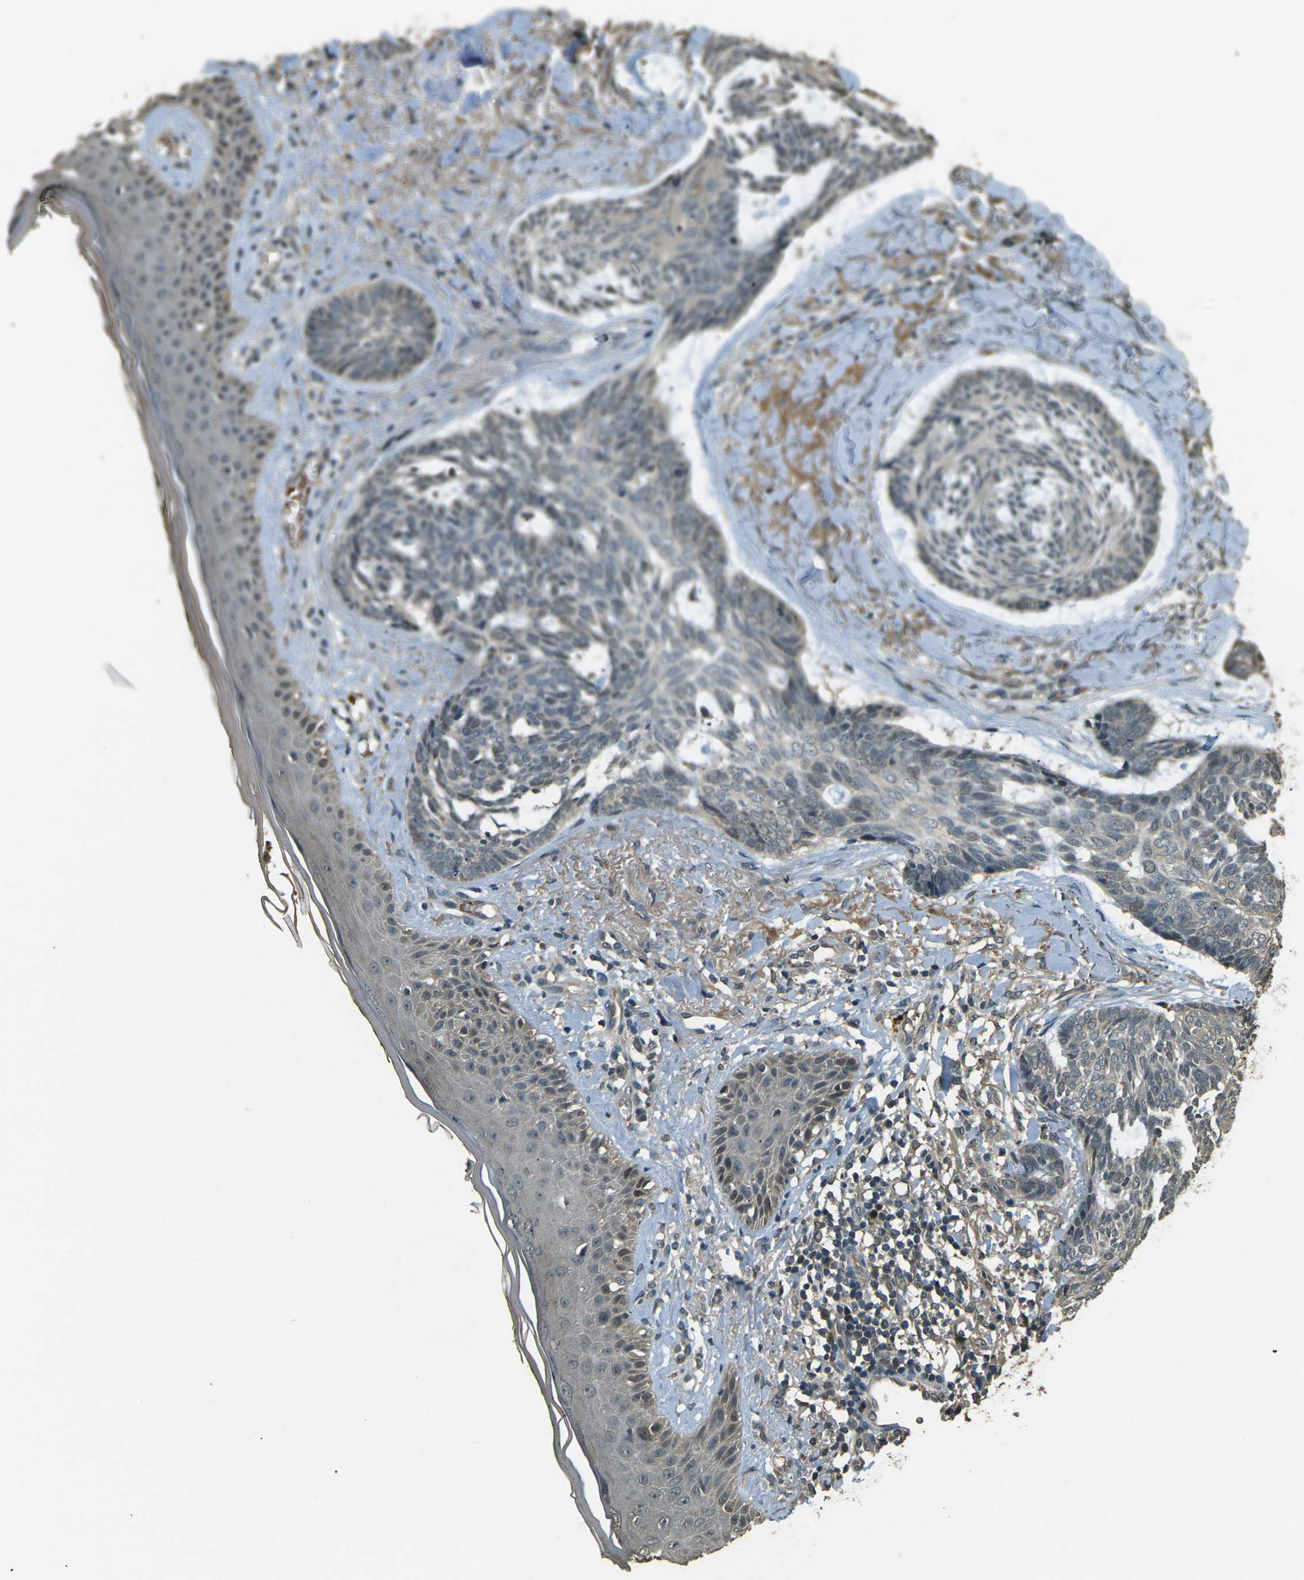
{"staining": {"intensity": "weak", "quantity": "<25%", "location": "cytoplasmic/membranous"}, "tissue": "skin cancer", "cell_type": "Tumor cells", "image_type": "cancer", "snomed": [{"axis": "morphology", "description": "Basal cell carcinoma"}, {"axis": "topography", "description": "Skin"}], "caption": "The histopathology image exhibits no staining of tumor cells in skin basal cell carcinoma.", "gene": "TOR1A", "patient": {"sex": "male", "age": 43}}